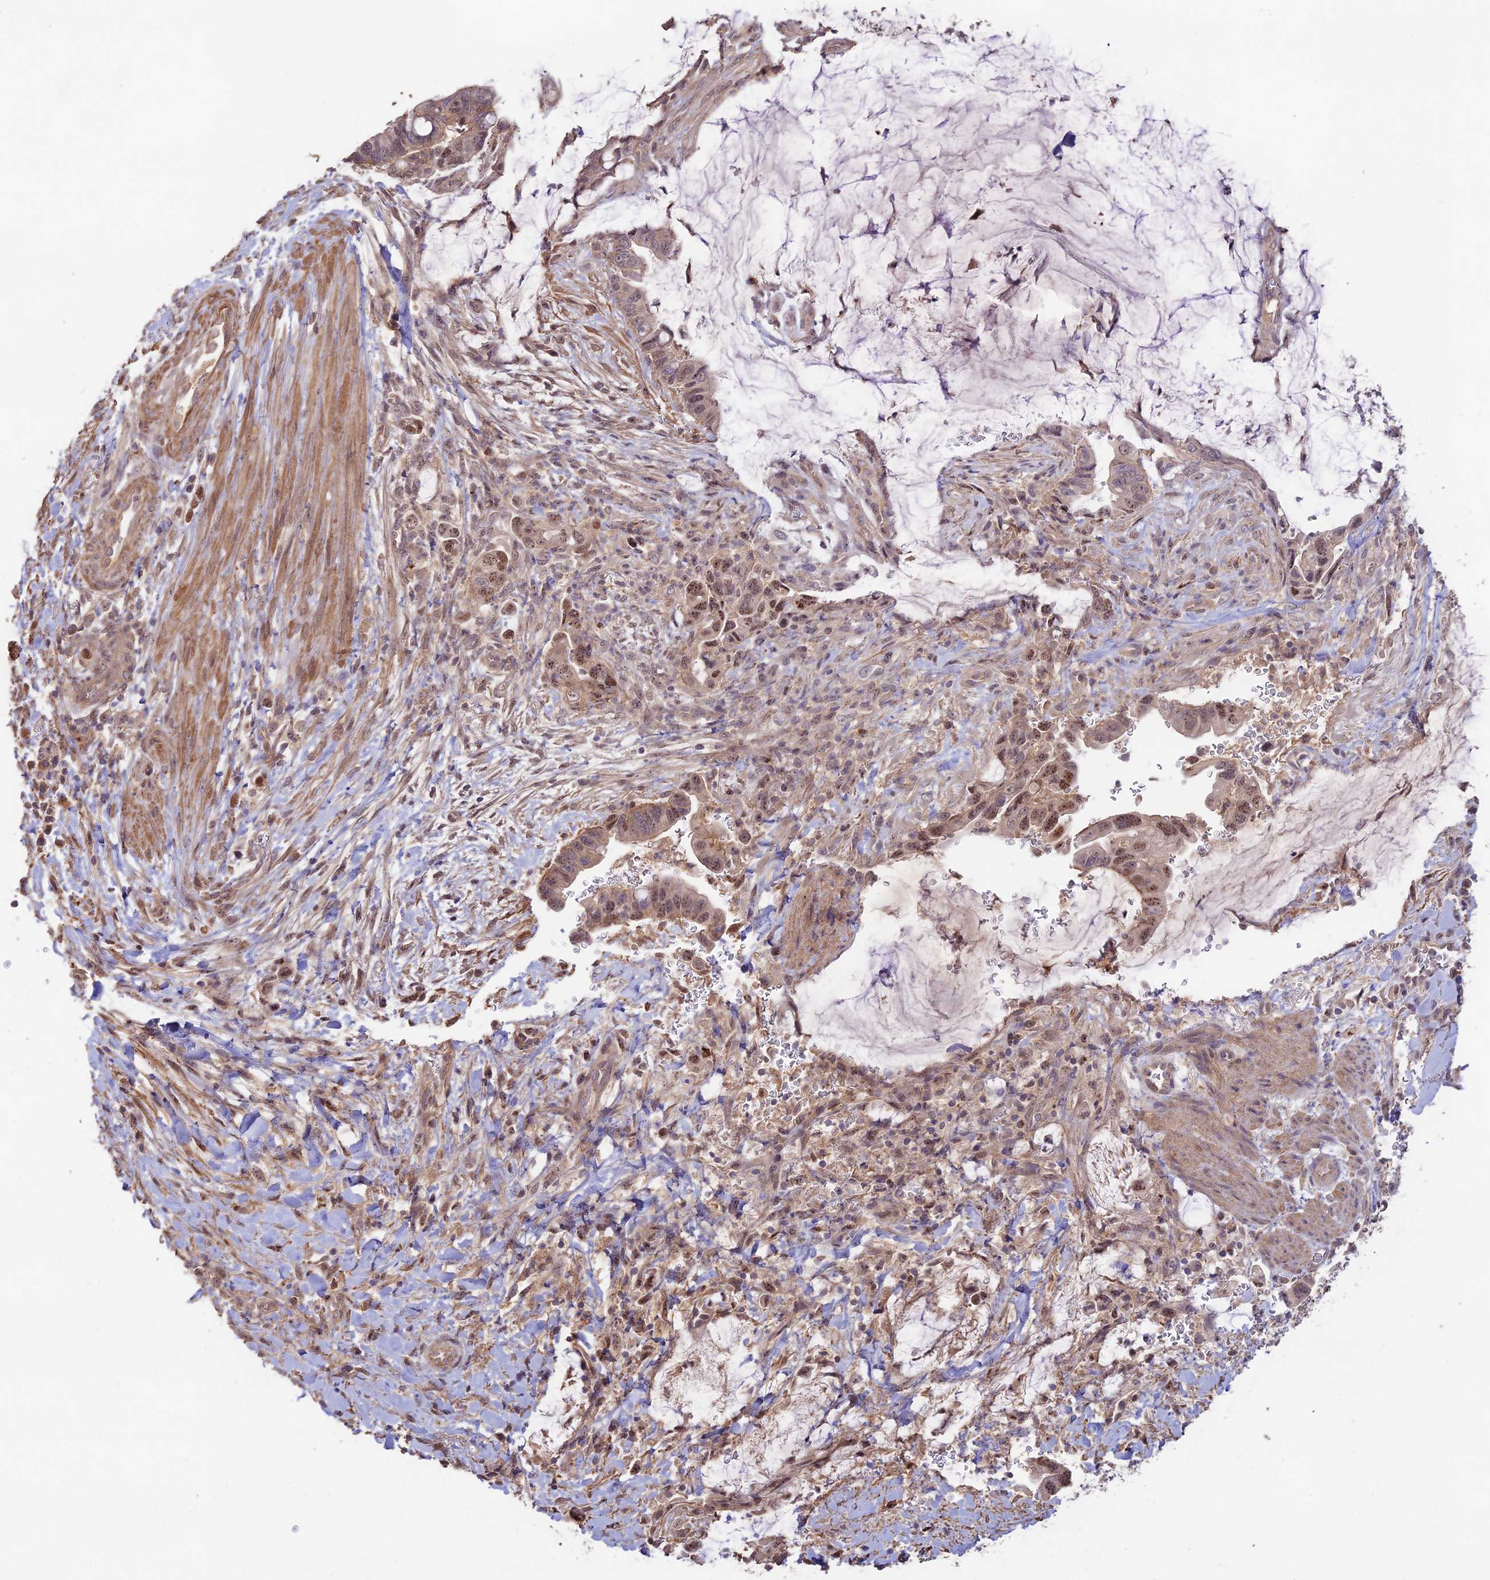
{"staining": {"intensity": "moderate", "quantity": "25%-75%", "location": "nuclear"}, "tissue": "pancreatic cancer", "cell_type": "Tumor cells", "image_type": "cancer", "snomed": [{"axis": "morphology", "description": "Adenocarcinoma, NOS"}, {"axis": "topography", "description": "Pancreas"}], "caption": "Brown immunohistochemical staining in pancreatic cancer (adenocarcinoma) reveals moderate nuclear staining in approximately 25%-75% of tumor cells.", "gene": "CLCF1", "patient": {"sex": "male", "age": 75}}